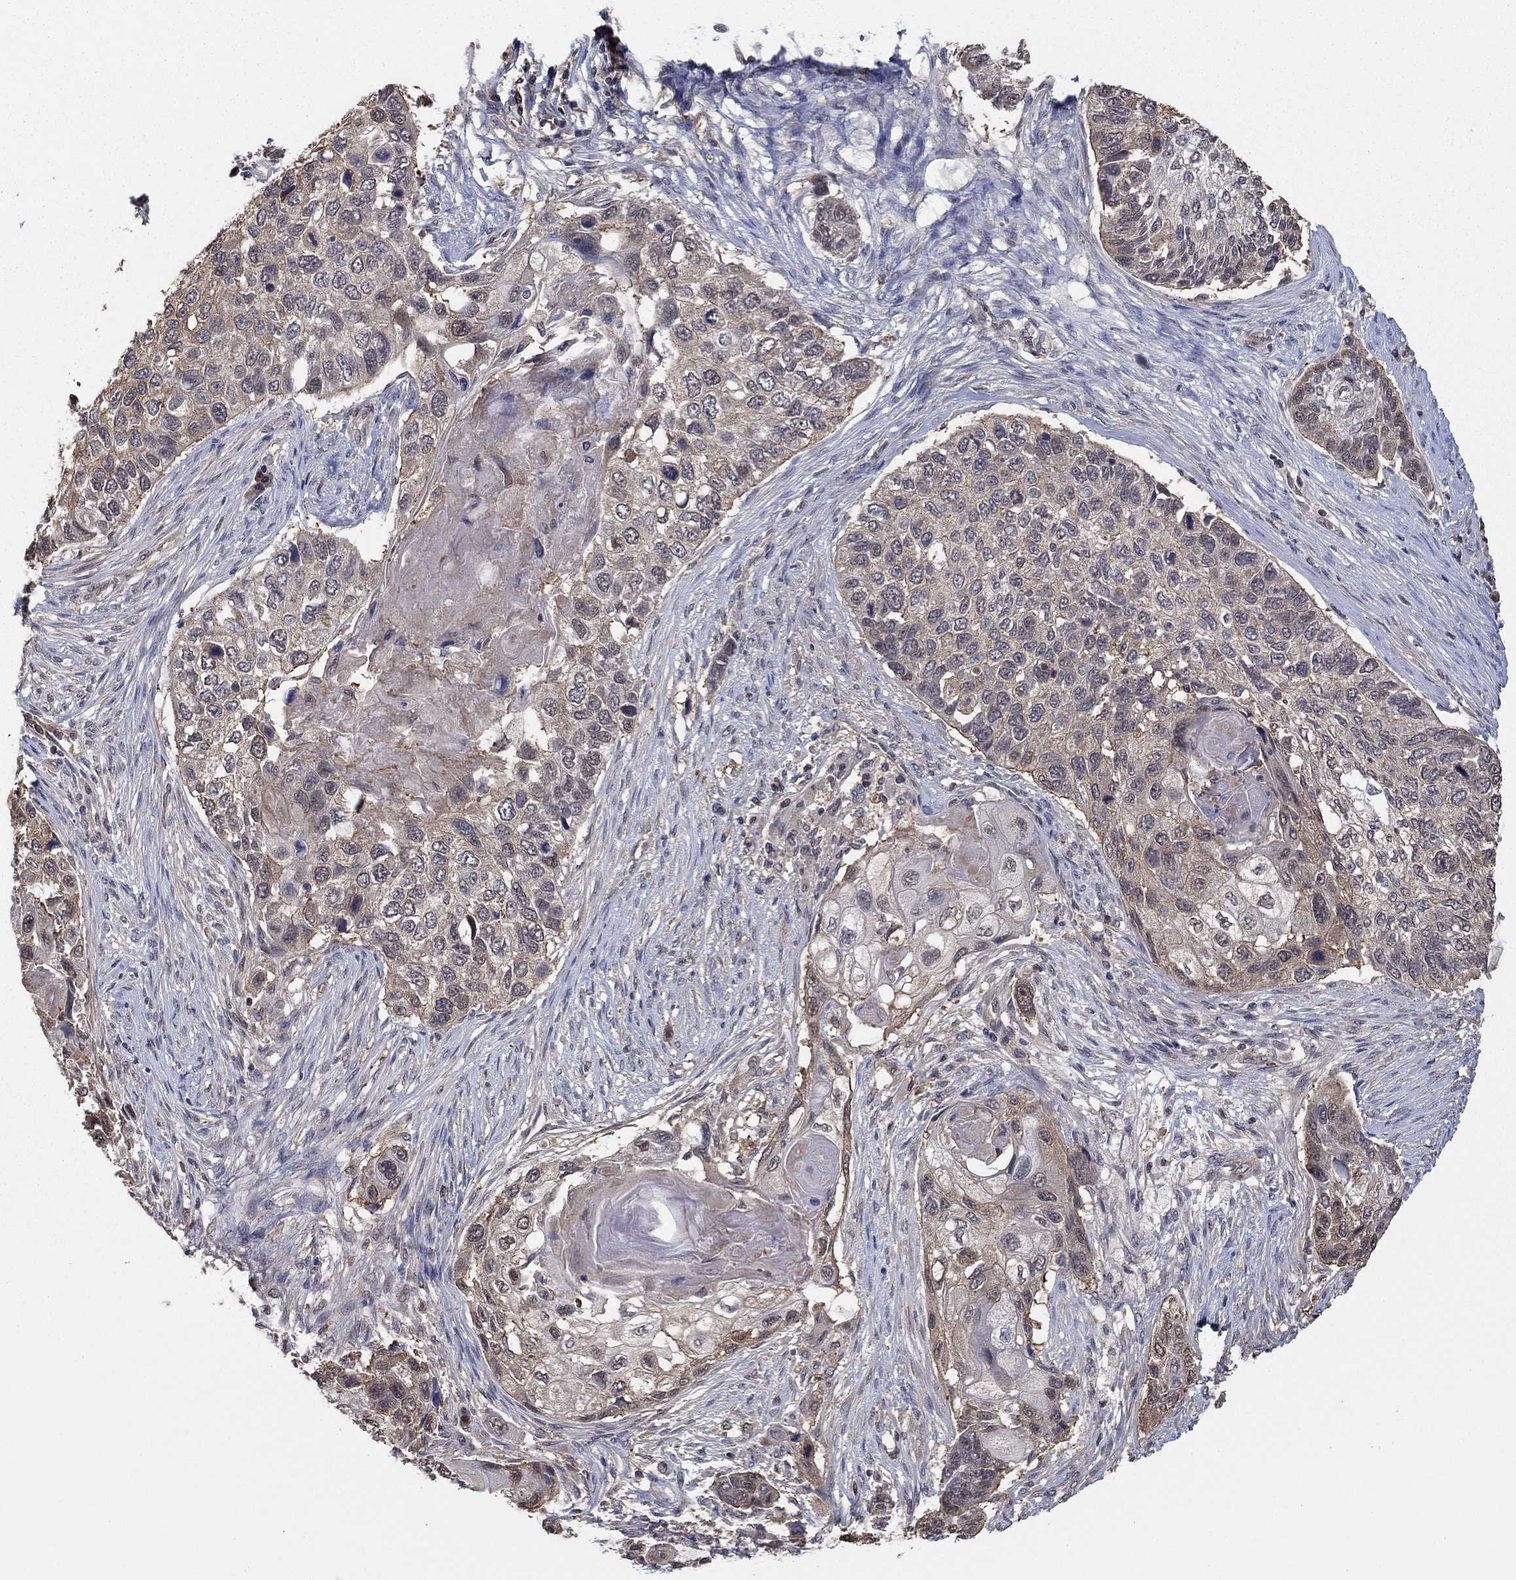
{"staining": {"intensity": "weak", "quantity": "25%-75%", "location": "cytoplasmic/membranous"}, "tissue": "lung cancer", "cell_type": "Tumor cells", "image_type": "cancer", "snomed": [{"axis": "morphology", "description": "Normal tissue, NOS"}, {"axis": "morphology", "description": "Squamous cell carcinoma, NOS"}, {"axis": "topography", "description": "Bronchus"}, {"axis": "topography", "description": "Lung"}], "caption": "IHC of human squamous cell carcinoma (lung) reveals low levels of weak cytoplasmic/membranous staining in approximately 25%-75% of tumor cells.", "gene": "RNF114", "patient": {"sex": "male", "age": 69}}